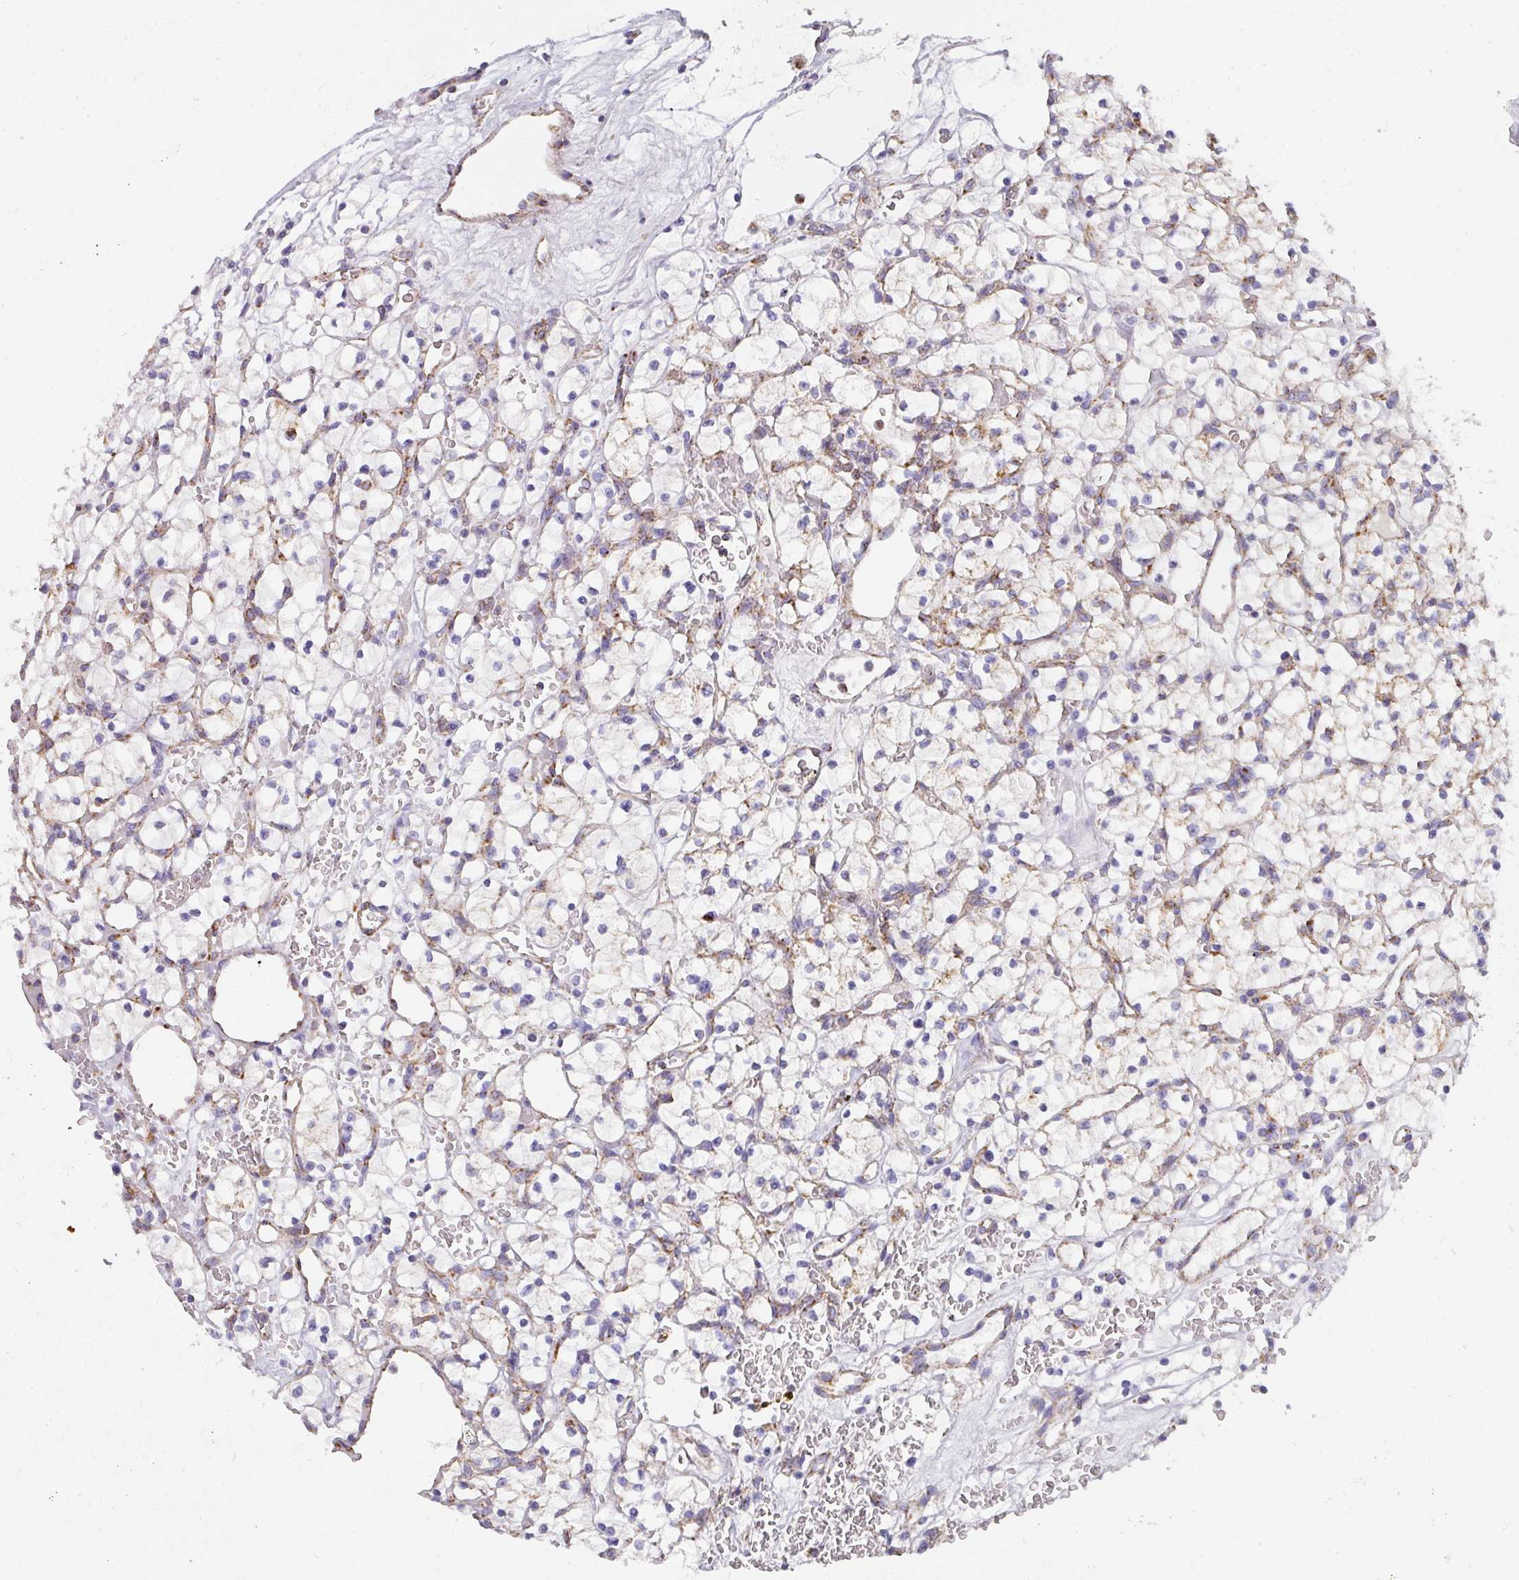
{"staining": {"intensity": "weak", "quantity": "25%-75%", "location": "cytoplasmic/membranous"}, "tissue": "renal cancer", "cell_type": "Tumor cells", "image_type": "cancer", "snomed": [{"axis": "morphology", "description": "Adenocarcinoma, NOS"}, {"axis": "topography", "description": "Kidney"}], "caption": "A brown stain shows weak cytoplasmic/membranous positivity of a protein in human renal adenocarcinoma tumor cells.", "gene": "UQCRFS1", "patient": {"sex": "female", "age": 64}}